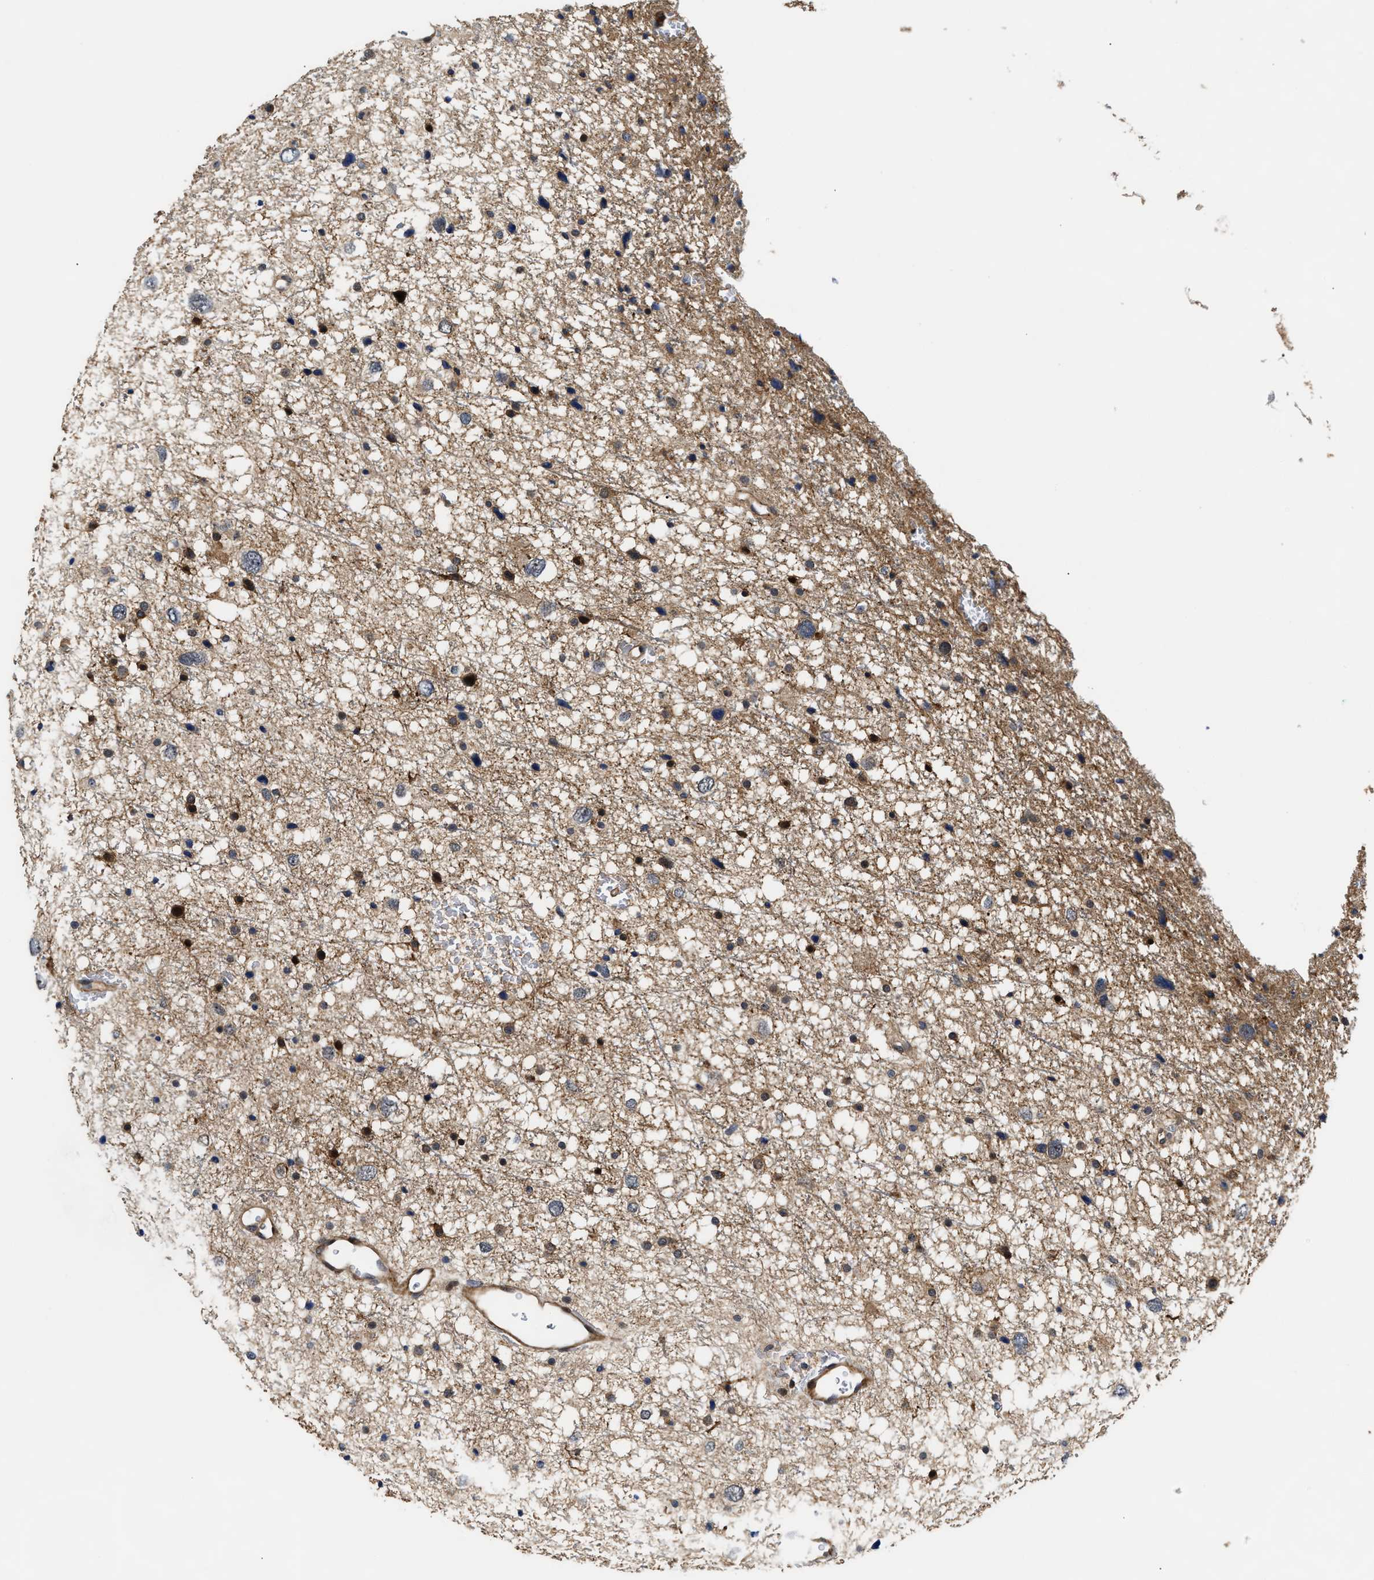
{"staining": {"intensity": "moderate", "quantity": "25%-75%", "location": "cytoplasmic/membranous,nuclear"}, "tissue": "glioma", "cell_type": "Tumor cells", "image_type": "cancer", "snomed": [{"axis": "morphology", "description": "Glioma, malignant, Low grade"}, {"axis": "topography", "description": "Brain"}], "caption": "This is an image of immunohistochemistry (IHC) staining of glioma, which shows moderate positivity in the cytoplasmic/membranous and nuclear of tumor cells.", "gene": "ALDH3A2", "patient": {"sex": "female", "age": 37}}